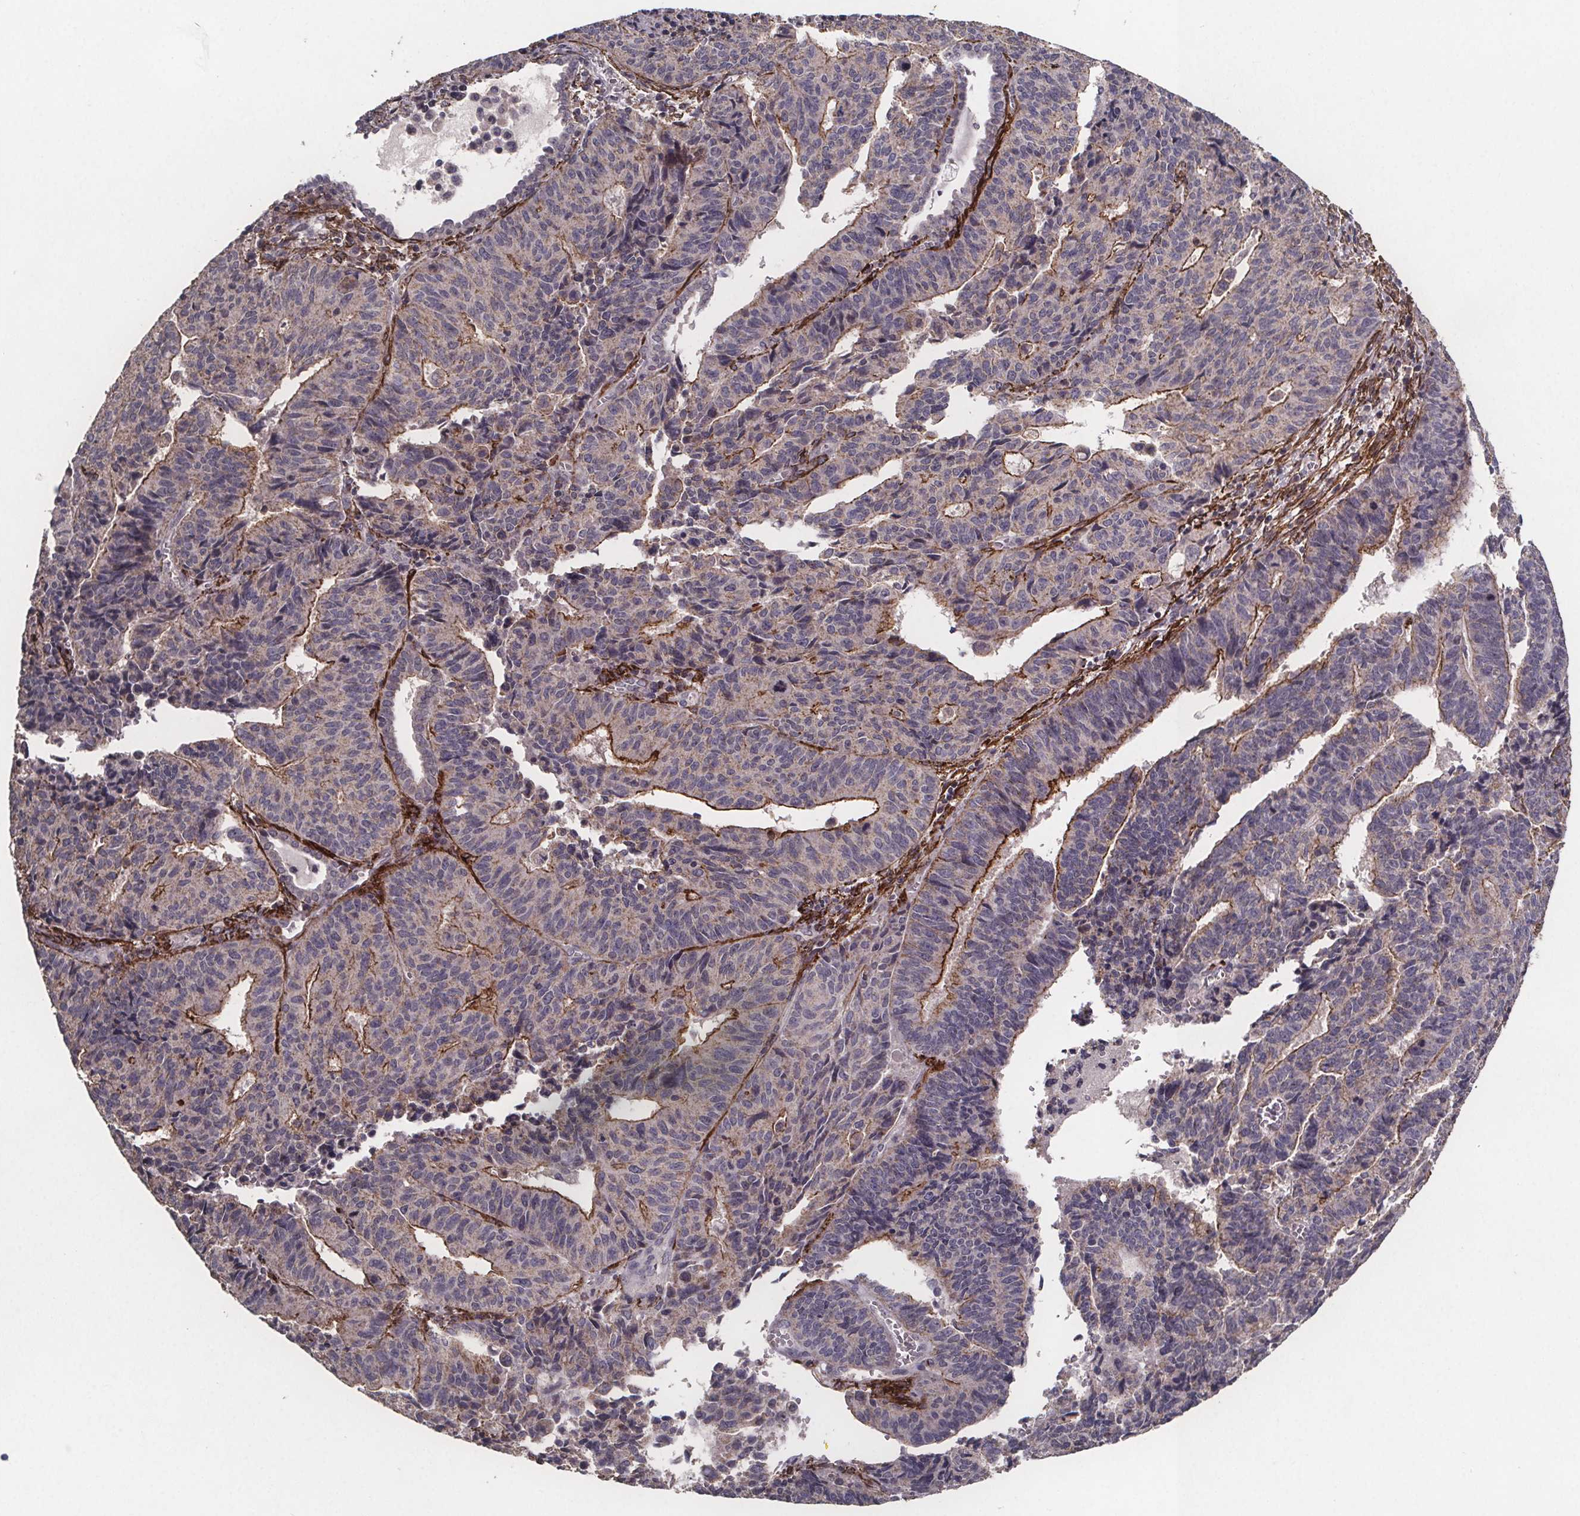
{"staining": {"intensity": "strong", "quantity": "<25%", "location": "cytoplasmic/membranous"}, "tissue": "endometrial cancer", "cell_type": "Tumor cells", "image_type": "cancer", "snomed": [{"axis": "morphology", "description": "Adenocarcinoma, NOS"}, {"axis": "topography", "description": "Endometrium"}], "caption": "An IHC histopathology image of neoplastic tissue is shown. Protein staining in brown labels strong cytoplasmic/membranous positivity in endometrial adenocarcinoma within tumor cells.", "gene": "PALLD", "patient": {"sex": "female", "age": 65}}